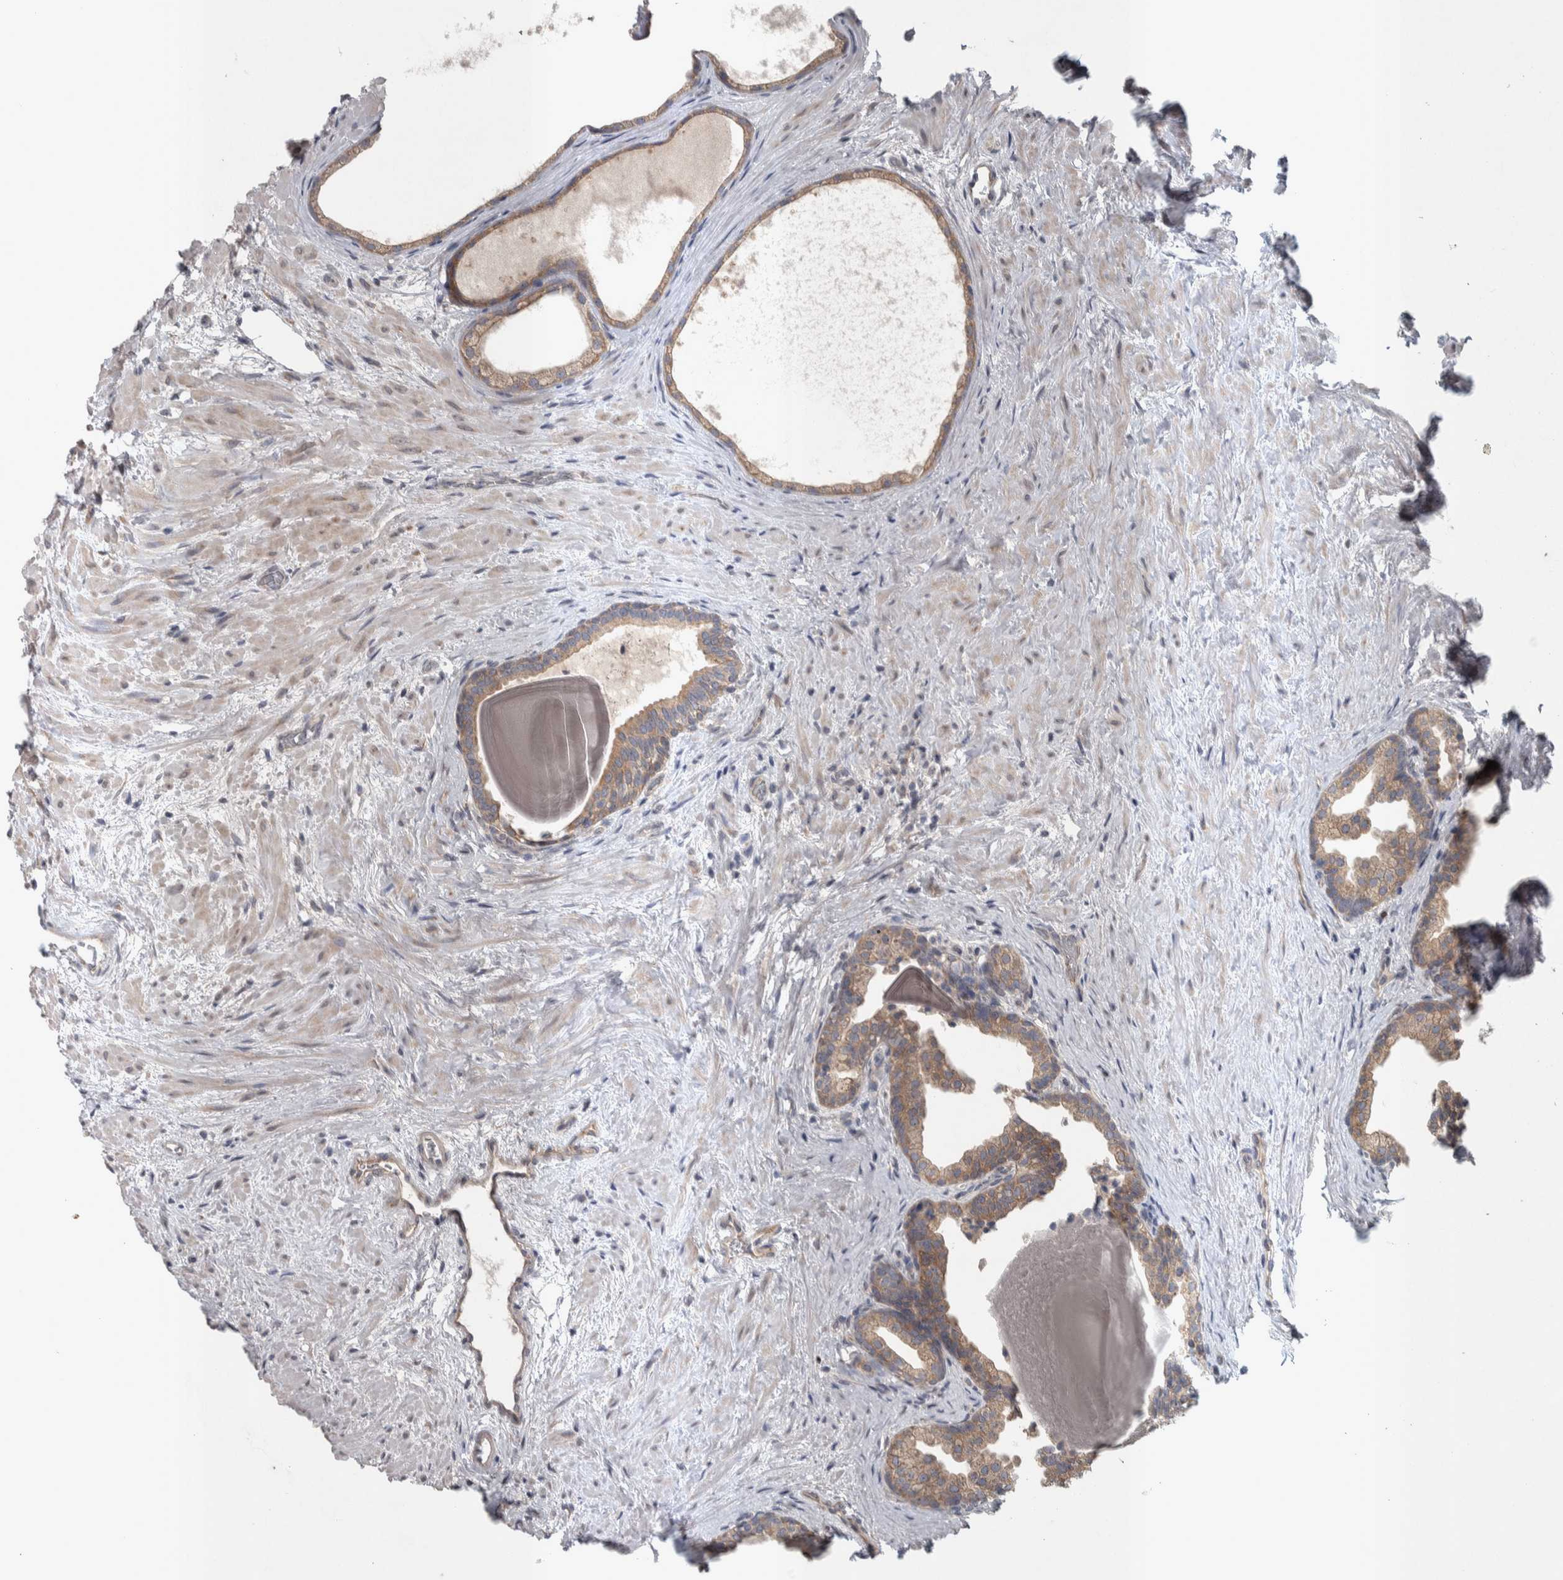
{"staining": {"intensity": "weak", "quantity": ">75%", "location": "cytoplasmic/membranous"}, "tissue": "prostate", "cell_type": "Glandular cells", "image_type": "normal", "snomed": [{"axis": "morphology", "description": "Normal tissue, NOS"}, {"axis": "topography", "description": "Prostate"}], "caption": "Immunohistochemistry (DAB) staining of normal human prostate shows weak cytoplasmic/membranous protein positivity in approximately >75% of glandular cells.", "gene": "SRP68", "patient": {"sex": "male", "age": 48}}